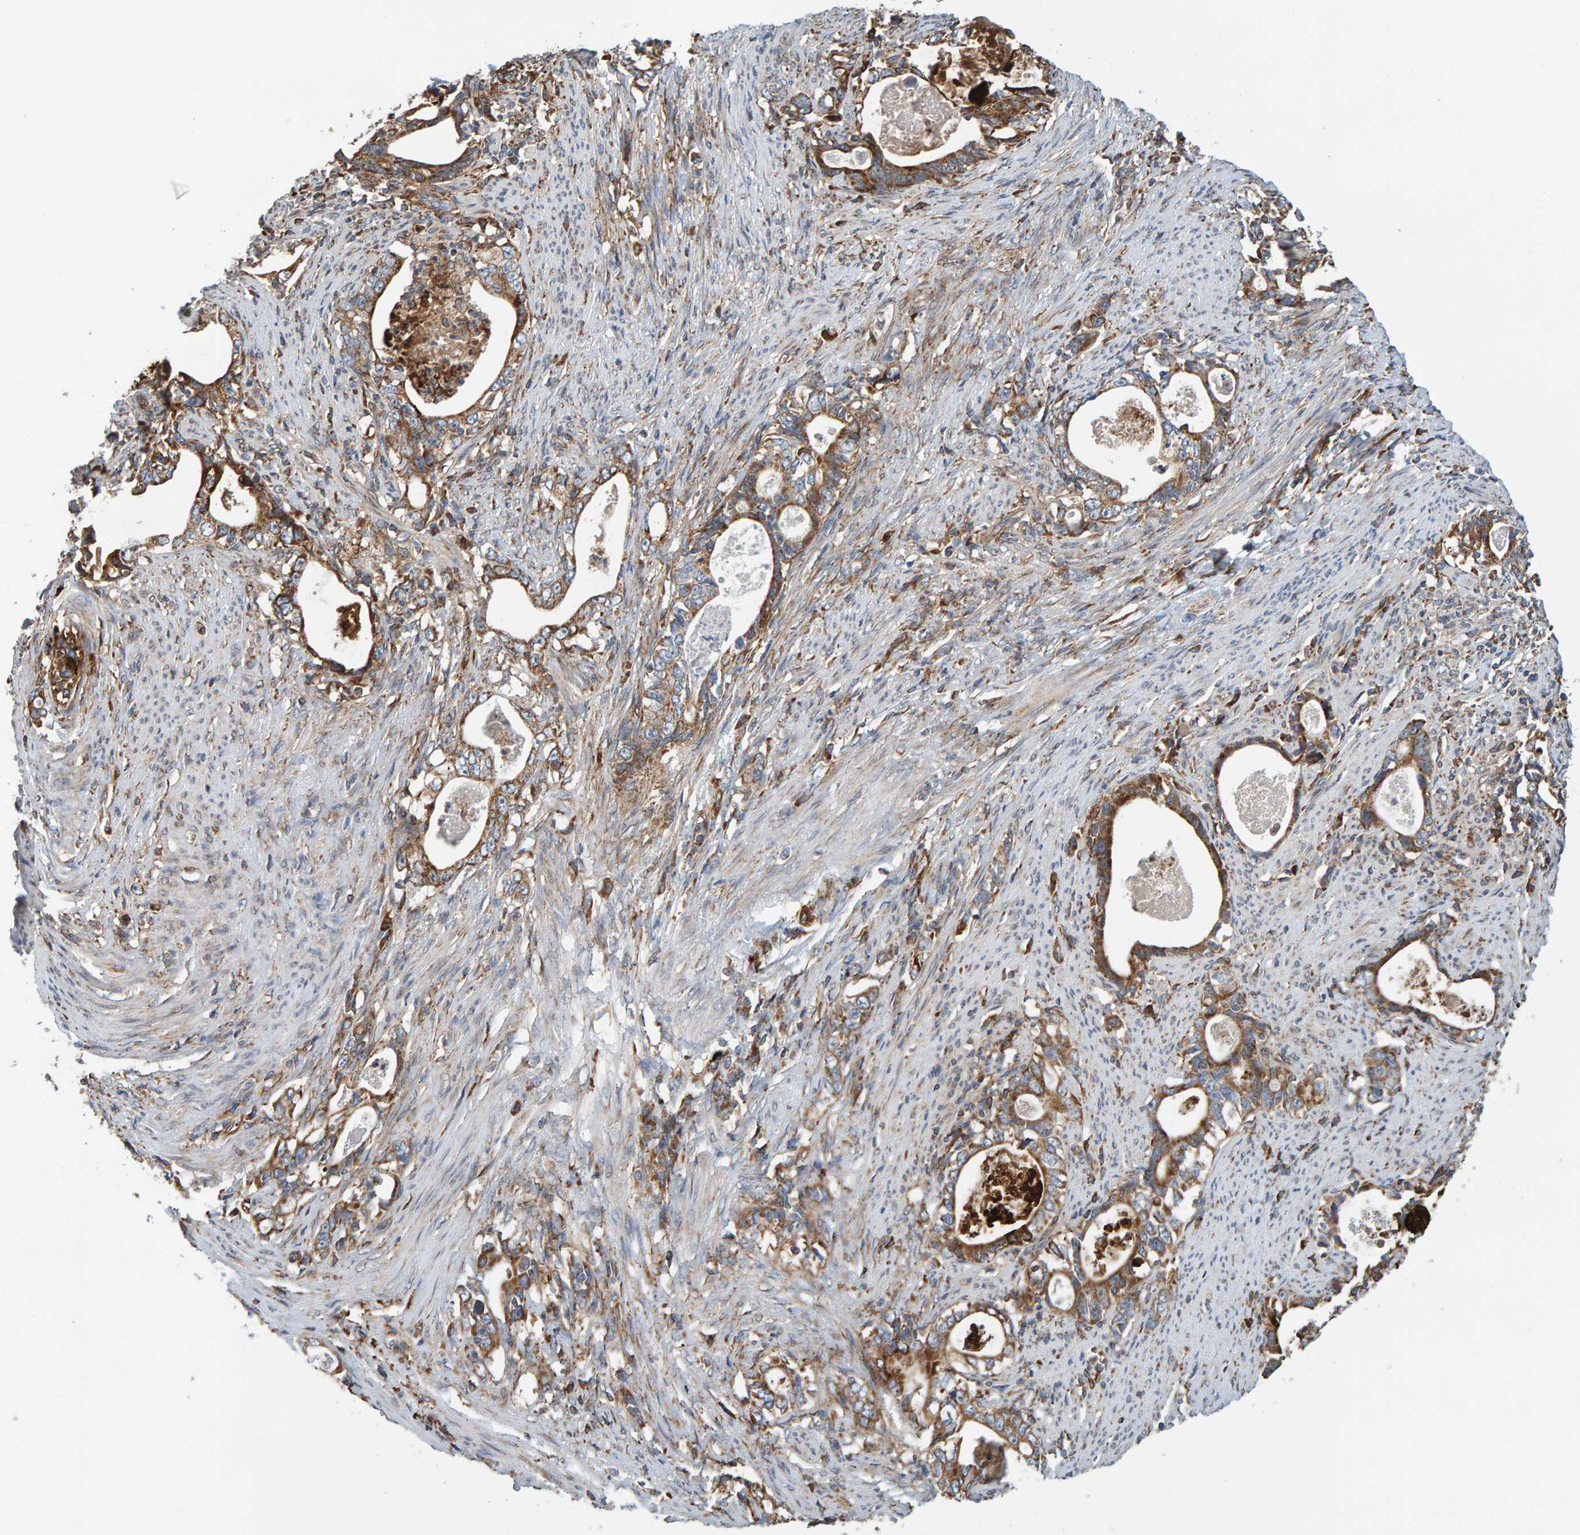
{"staining": {"intensity": "moderate", "quantity": ">75%", "location": "cytoplasmic/membranous"}, "tissue": "stomach cancer", "cell_type": "Tumor cells", "image_type": "cancer", "snomed": [{"axis": "morphology", "description": "Adenocarcinoma, NOS"}, {"axis": "topography", "description": "Stomach, lower"}], "caption": "Stomach adenocarcinoma stained with a brown dye displays moderate cytoplasmic/membranous positive positivity in about >75% of tumor cells.", "gene": "MRPL45", "patient": {"sex": "female", "age": 72}}